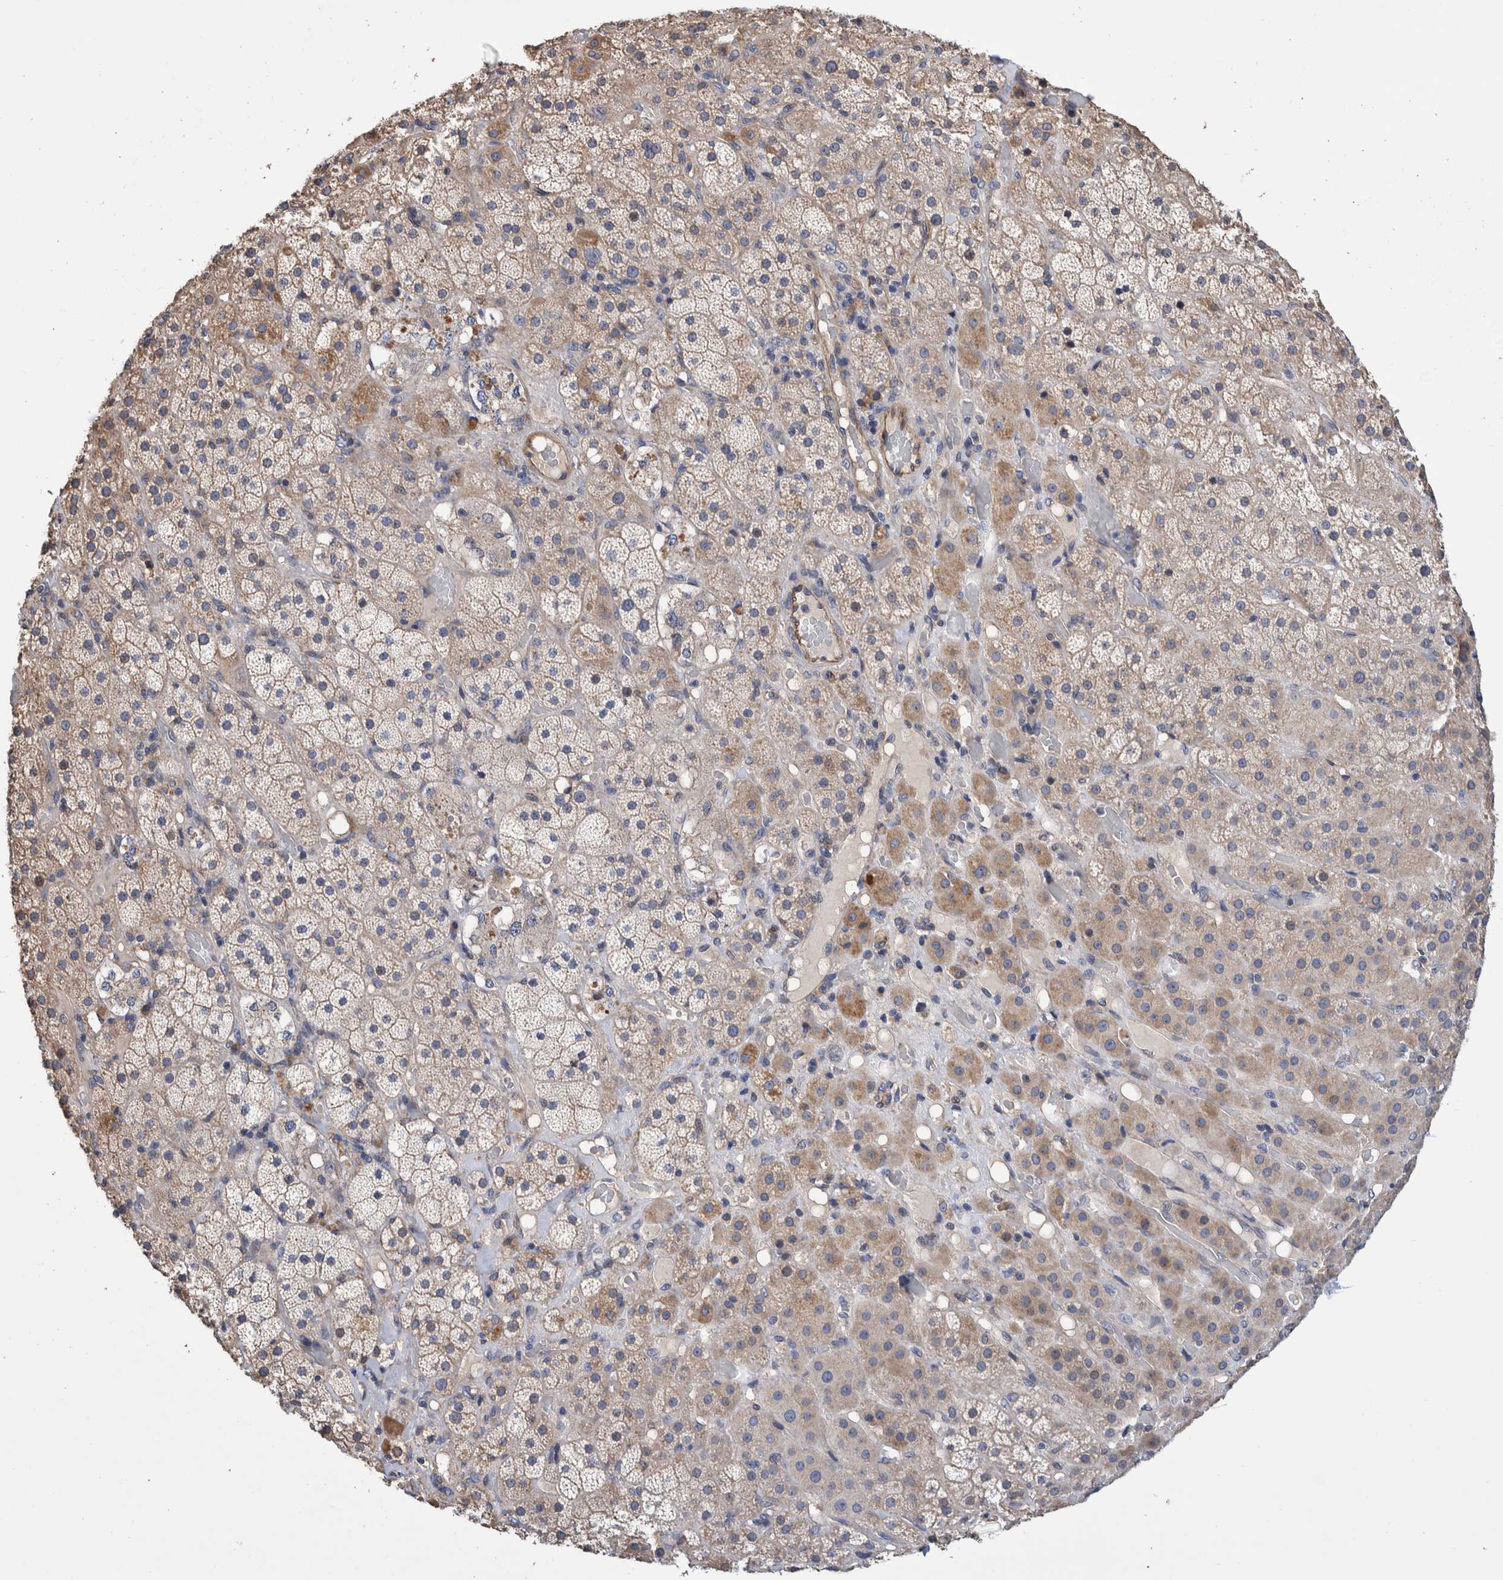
{"staining": {"intensity": "moderate", "quantity": "<25%", "location": "cytoplasmic/membranous"}, "tissue": "adrenal gland", "cell_type": "Glandular cells", "image_type": "normal", "snomed": [{"axis": "morphology", "description": "Normal tissue, NOS"}, {"axis": "topography", "description": "Adrenal gland"}], "caption": "This is a histology image of immunohistochemistry staining of benign adrenal gland, which shows moderate expression in the cytoplasmic/membranous of glandular cells.", "gene": "SLC45A4", "patient": {"sex": "male", "age": 57}}